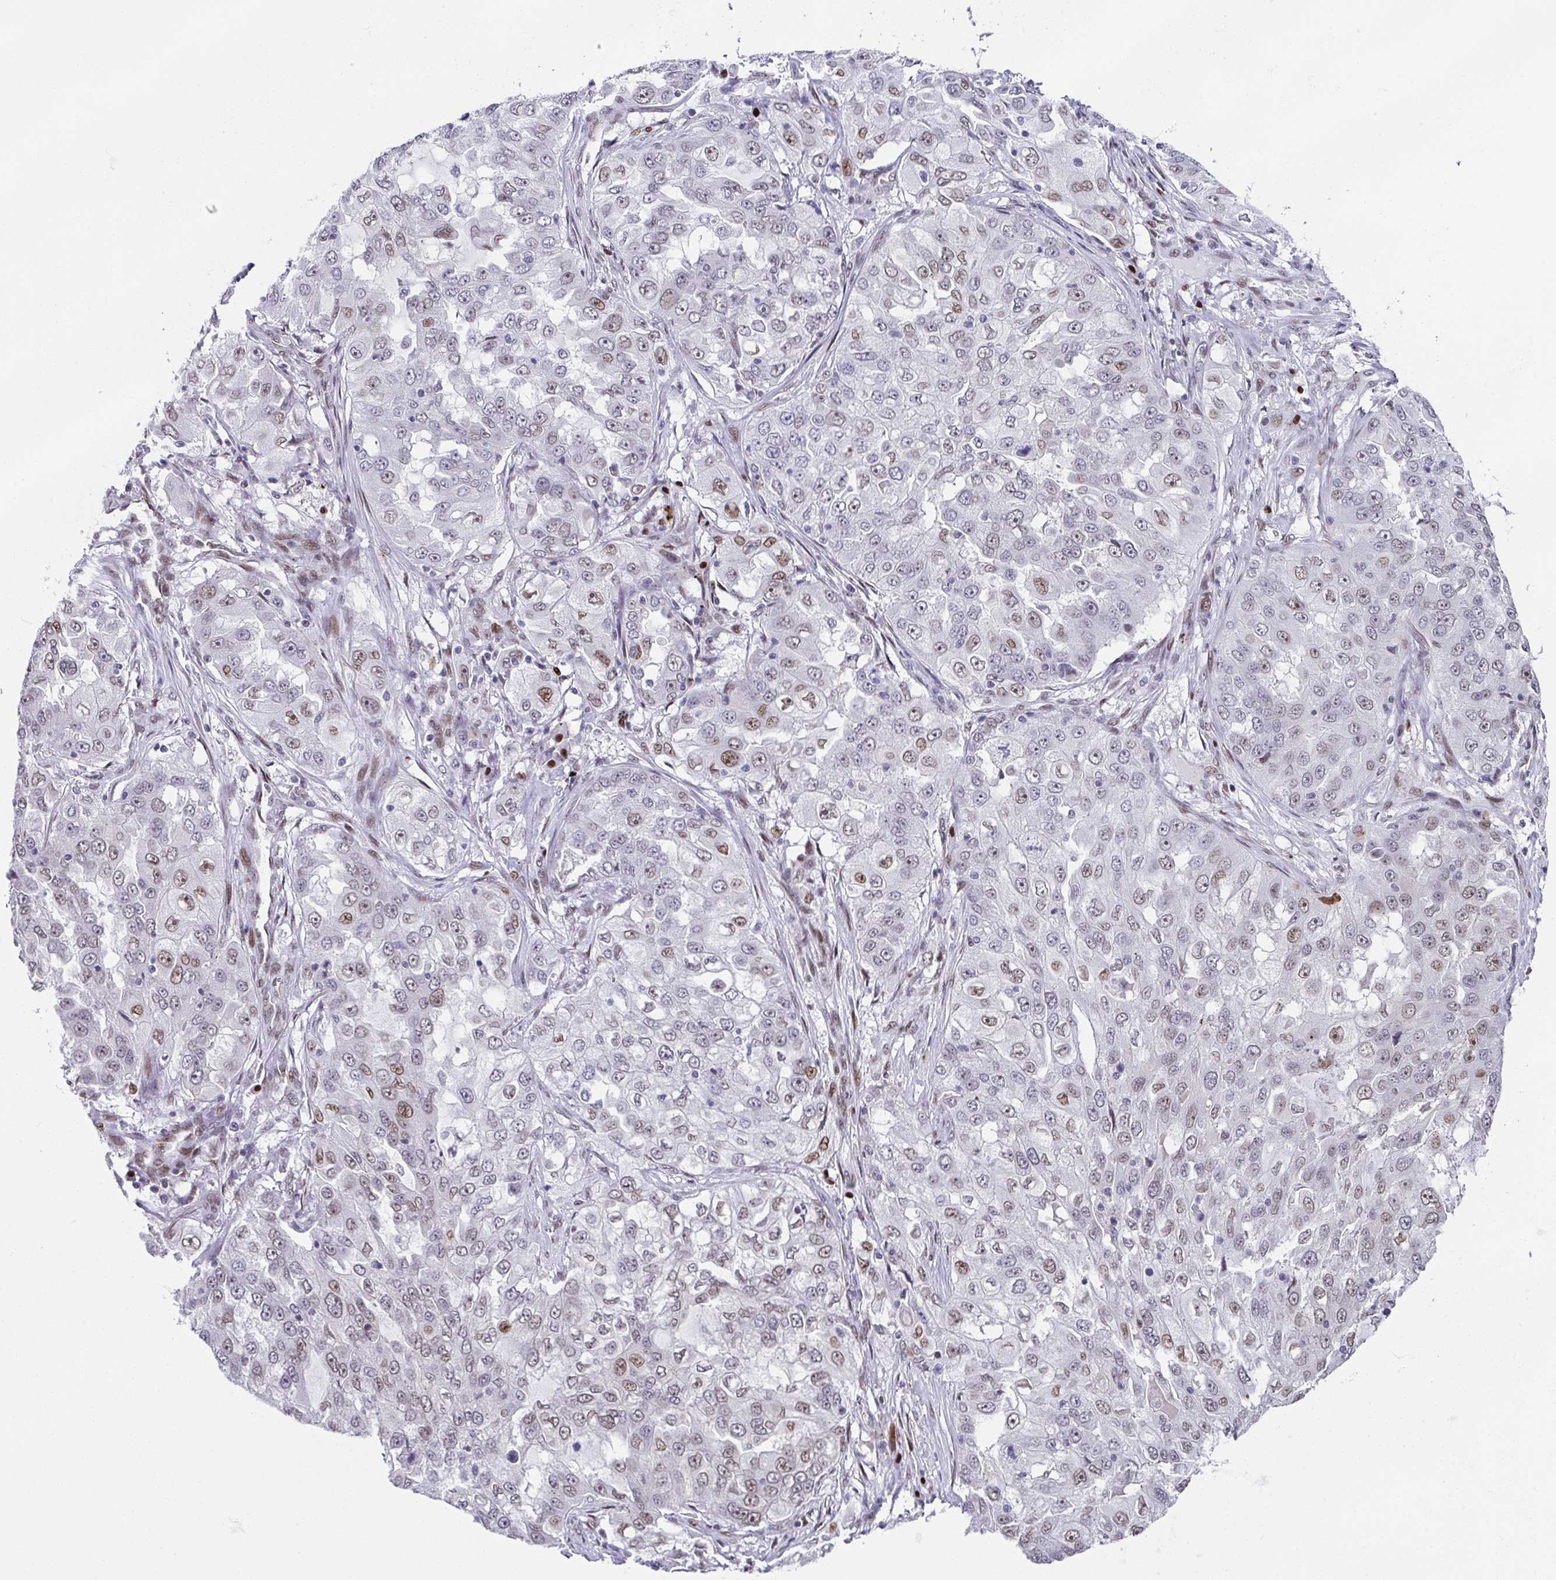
{"staining": {"intensity": "weak", "quantity": "<25%", "location": "nuclear"}, "tissue": "lung cancer", "cell_type": "Tumor cells", "image_type": "cancer", "snomed": [{"axis": "morphology", "description": "Adenocarcinoma, NOS"}, {"axis": "topography", "description": "Lung"}], "caption": "High magnification brightfield microscopy of lung cancer (adenocarcinoma) stained with DAB (3,3'-diaminobenzidine) (brown) and counterstained with hematoxylin (blue): tumor cells show no significant expression. (DAB (3,3'-diaminobenzidine) IHC, high magnification).", "gene": "RB1", "patient": {"sex": "female", "age": 61}}